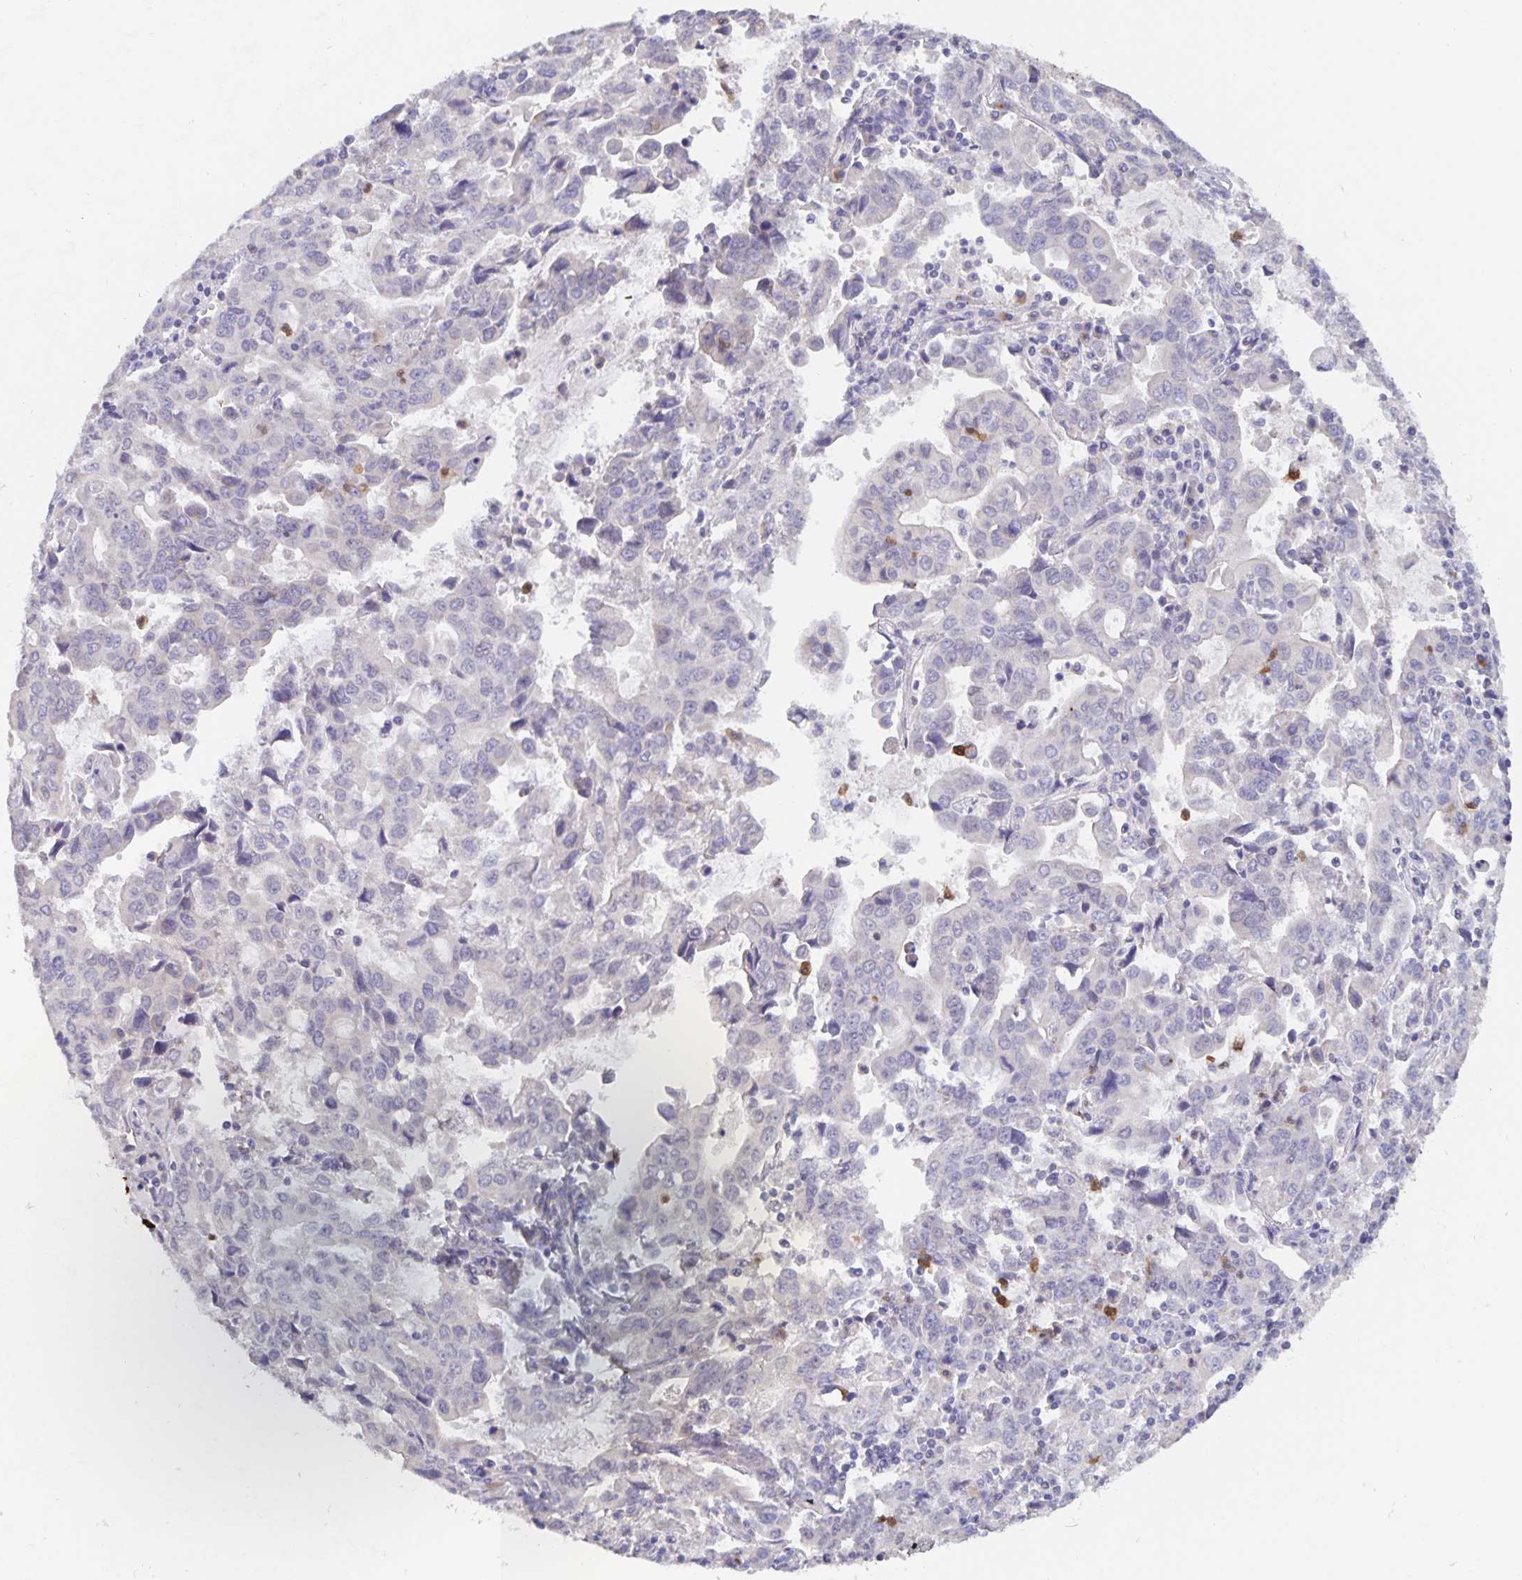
{"staining": {"intensity": "negative", "quantity": "none", "location": "none"}, "tissue": "stomach cancer", "cell_type": "Tumor cells", "image_type": "cancer", "snomed": [{"axis": "morphology", "description": "Adenocarcinoma, NOS"}, {"axis": "topography", "description": "Stomach, upper"}], "caption": "High power microscopy image of an immunohistochemistry micrograph of stomach adenocarcinoma, revealing no significant positivity in tumor cells.", "gene": "CDC42BPG", "patient": {"sex": "male", "age": 85}}